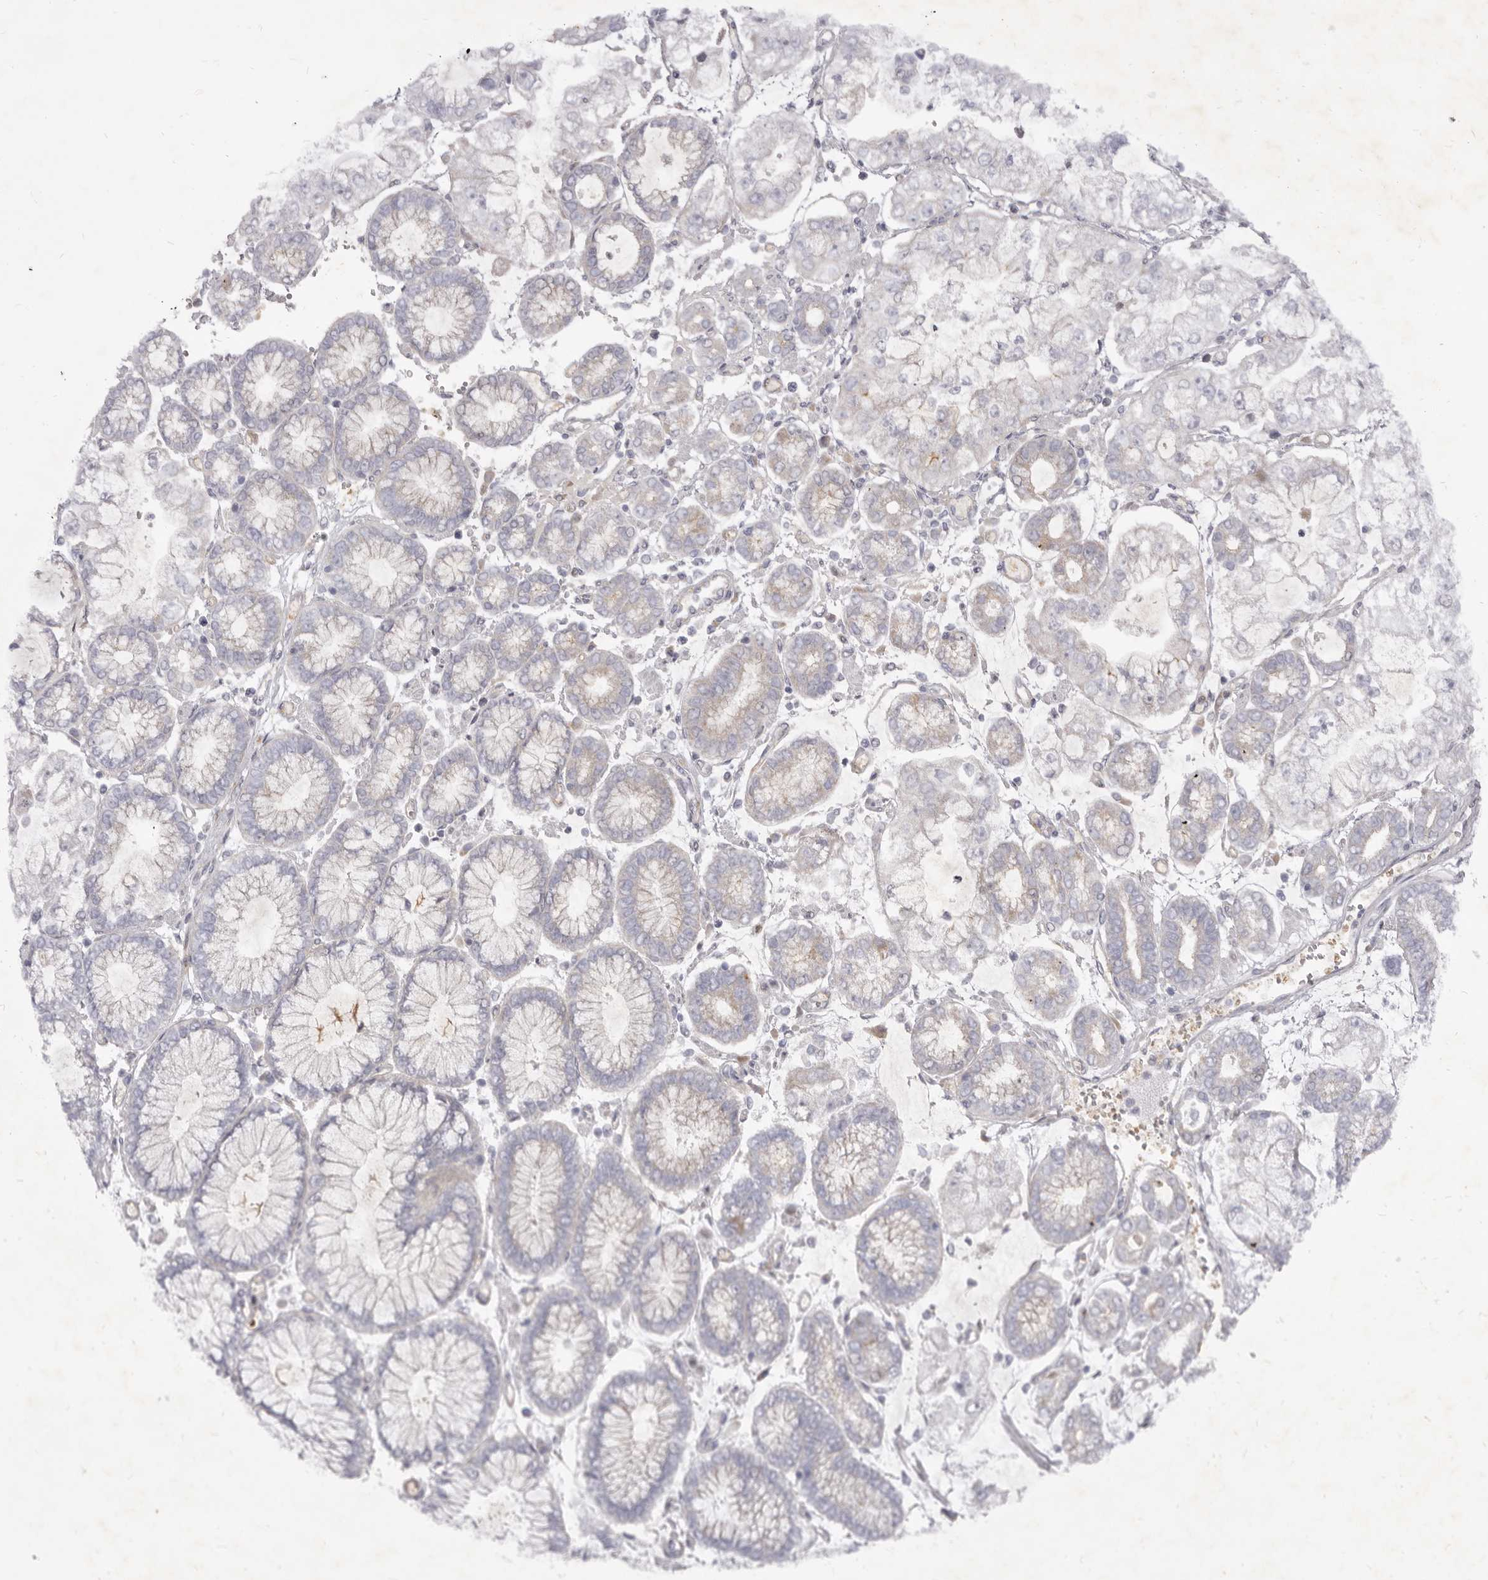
{"staining": {"intensity": "weak", "quantity": "<25%", "location": "cytoplasmic/membranous"}, "tissue": "stomach cancer", "cell_type": "Tumor cells", "image_type": "cancer", "snomed": [{"axis": "morphology", "description": "Adenocarcinoma, NOS"}, {"axis": "topography", "description": "Stomach"}], "caption": "There is no significant expression in tumor cells of stomach adenocarcinoma.", "gene": "KIF2B", "patient": {"sex": "male", "age": 76}}